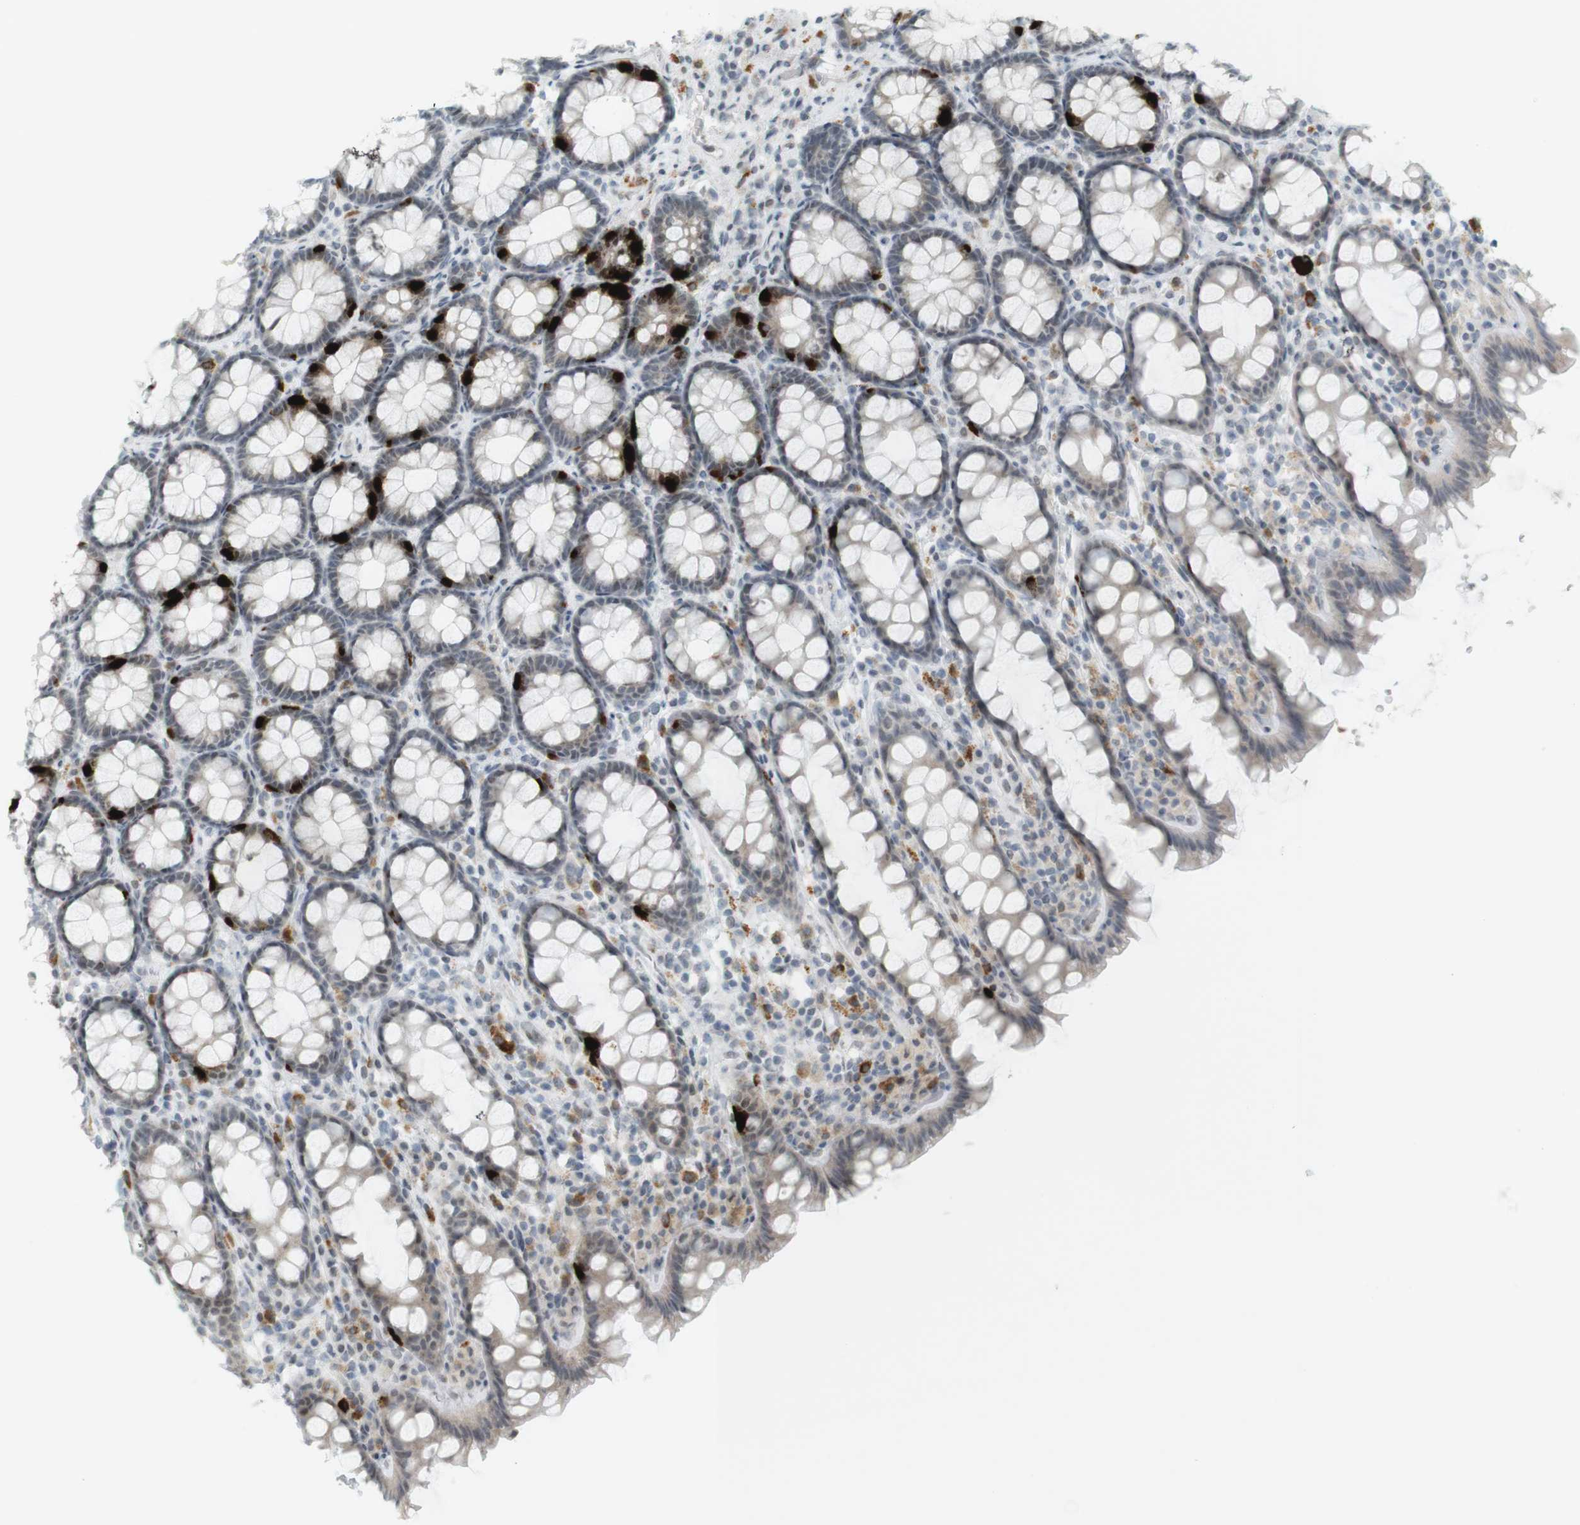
{"staining": {"intensity": "negative", "quantity": "none", "location": "none"}, "tissue": "rectum", "cell_type": "Glandular cells", "image_type": "normal", "snomed": [{"axis": "morphology", "description": "Normal tissue, NOS"}, {"axis": "topography", "description": "Rectum"}], "caption": "Protein analysis of normal rectum exhibits no significant positivity in glandular cells.", "gene": "DMC1", "patient": {"sex": "male", "age": 92}}